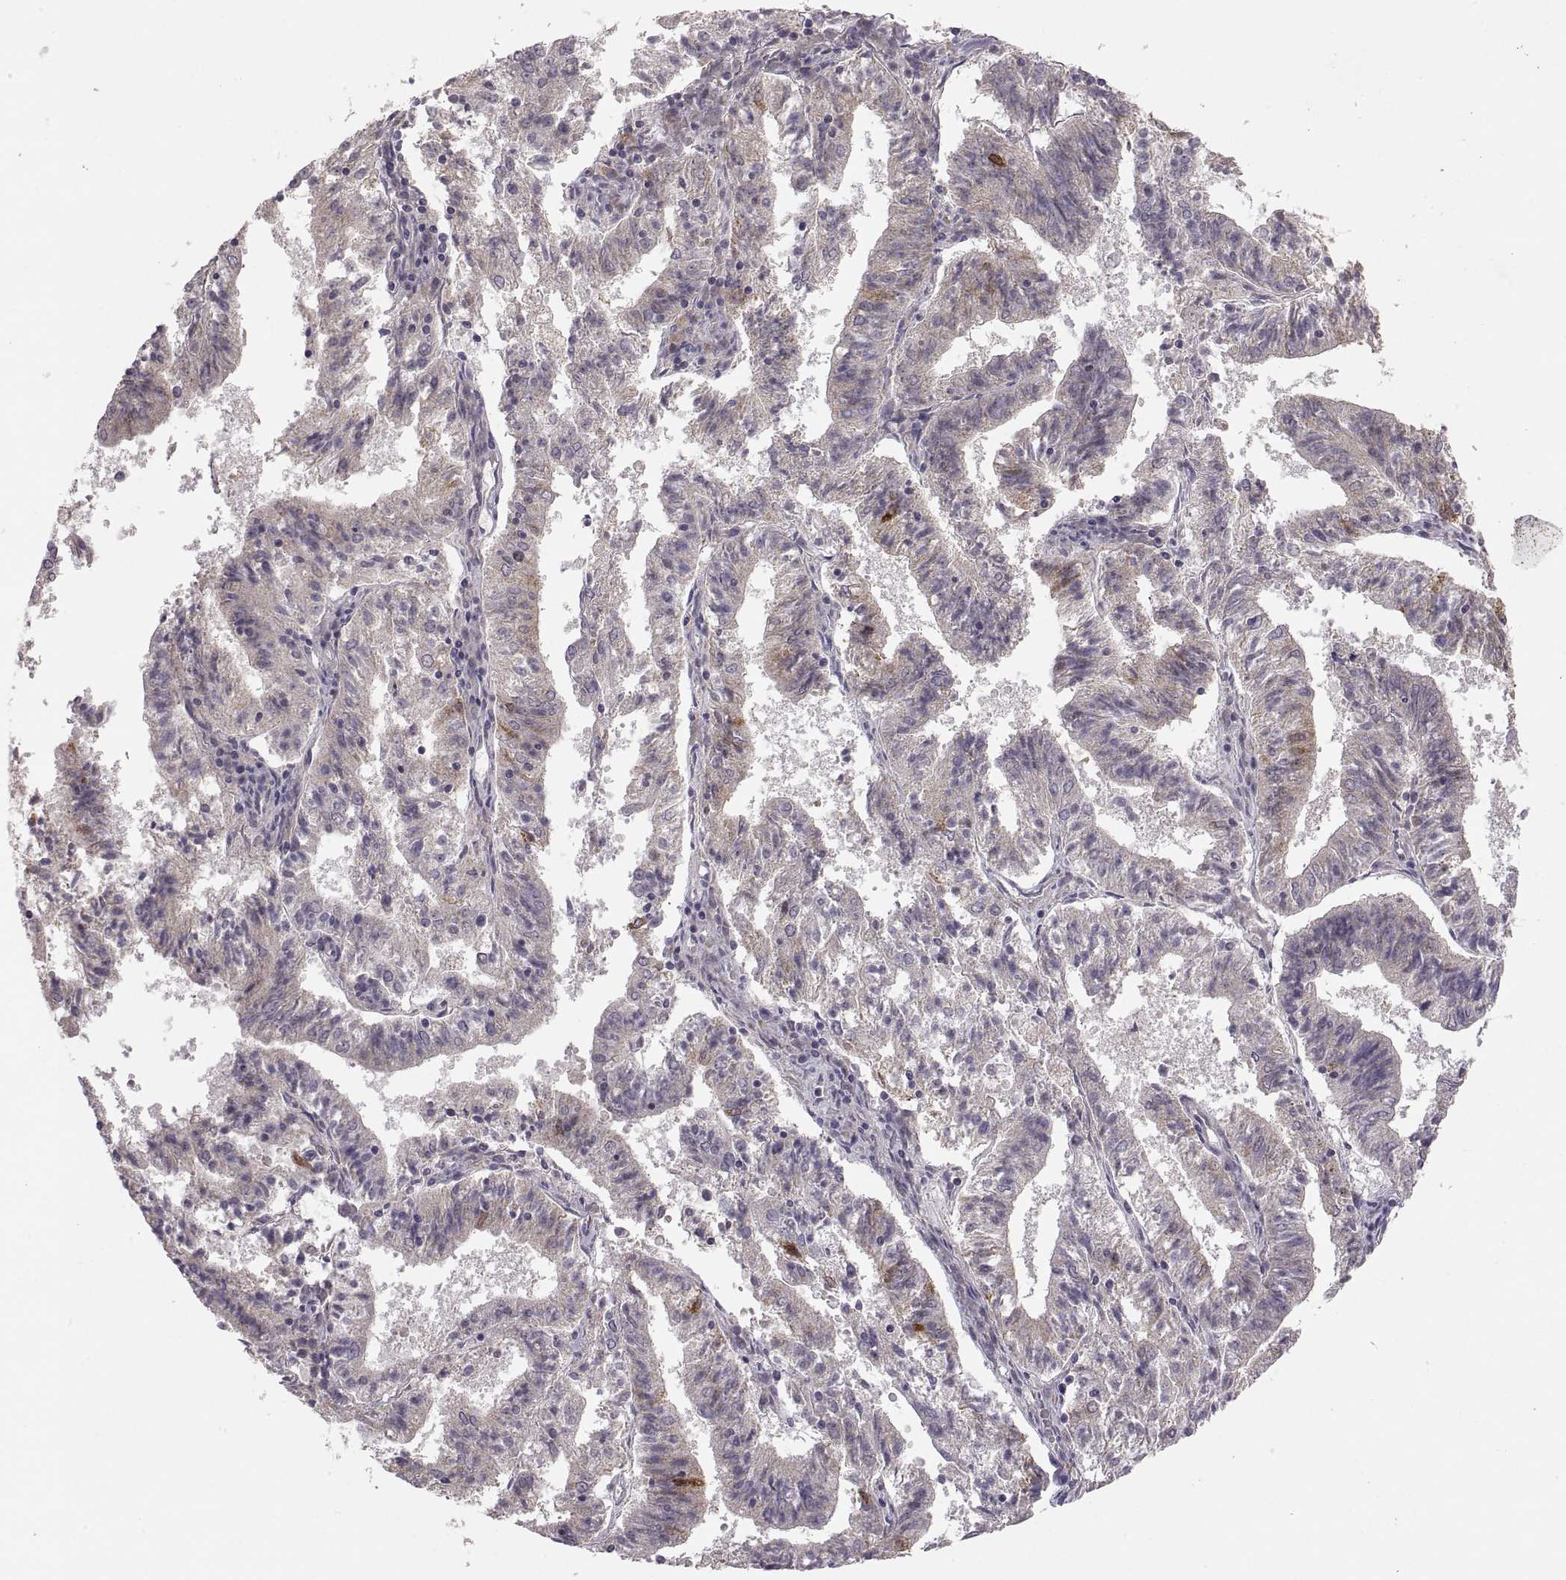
{"staining": {"intensity": "strong", "quantity": "<25%", "location": "cytoplasmic/membranous"}, "tissue": "endometrial cancer", "cell_type": "Tumor cells", "image_type": "cancer", "snomed": [{"axis": "morphology", "description": "Adenocarcinoma, NOS"}, {"axis": "topography", "description": "Endometrium"}], "caption": "Protein expression analysis of endometrial cancer (adenocarcinoma) reveals strong cytoplasmic/membranous expression in approximately <25% of tumor cells.", "gene": "HMGCR", "patient": {"sex": "female", "age": 82}}